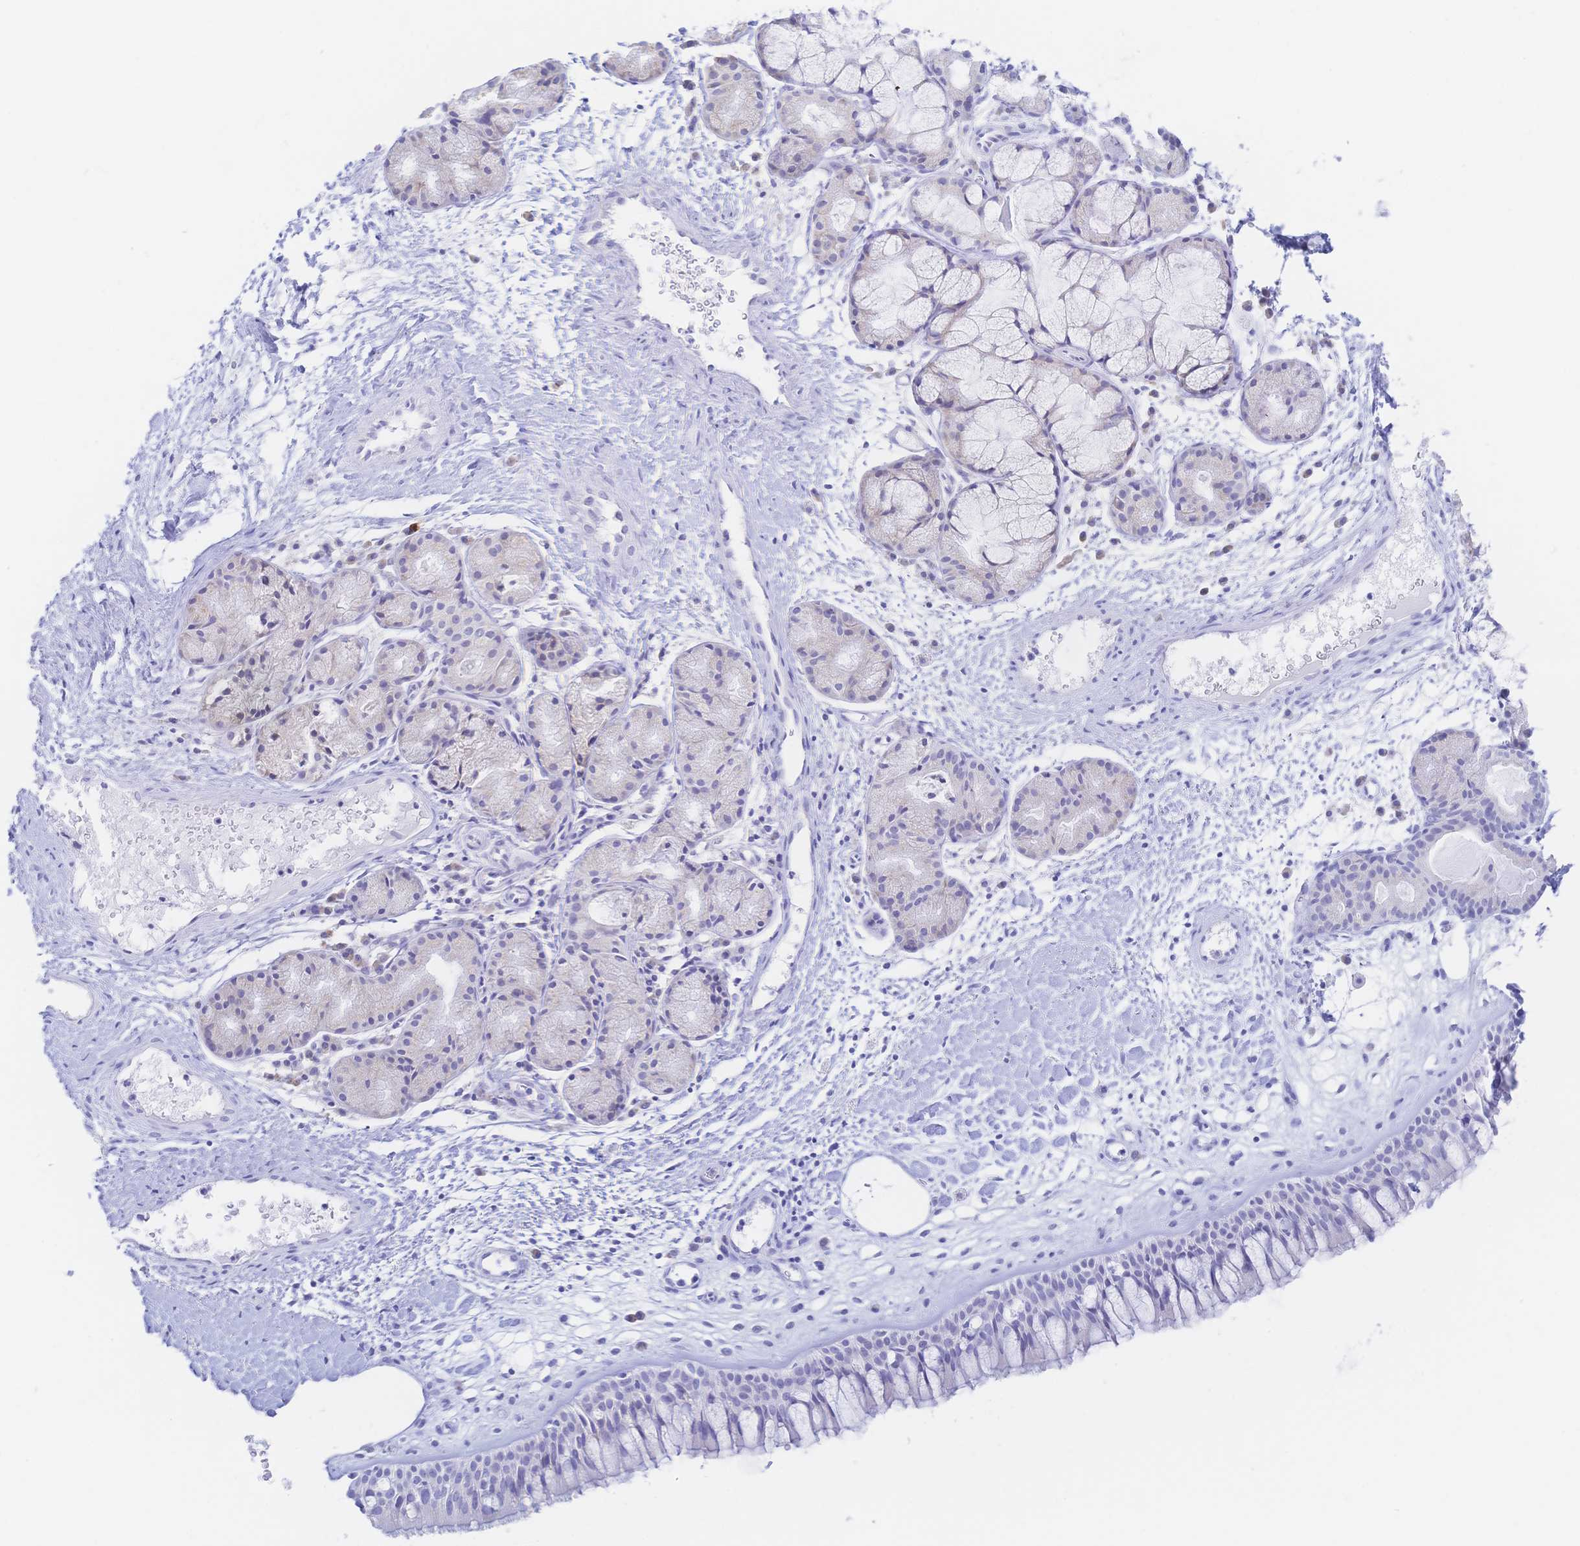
{"staining": {"intensity": "negative", "quantity": "none", "location": "none"}, "tissue": "nasopharynx", "cell_type": "Respiratory epithelial cells", "image_type": "normal", "snomed": [{"axis": "morphology", "description": "Normal tissue, NOS"}, {"axis": "topography", "description": "Nasopharynx"}], "caption": "The histopathology image reveals no significant staining in respiratory epithelial cells of nasopharynx. (DAB (3,3'-diaminobenzidine) IHC, high magnification).", "gene": "SIAH3", "patient": {"sex": "male", "age": 65}}